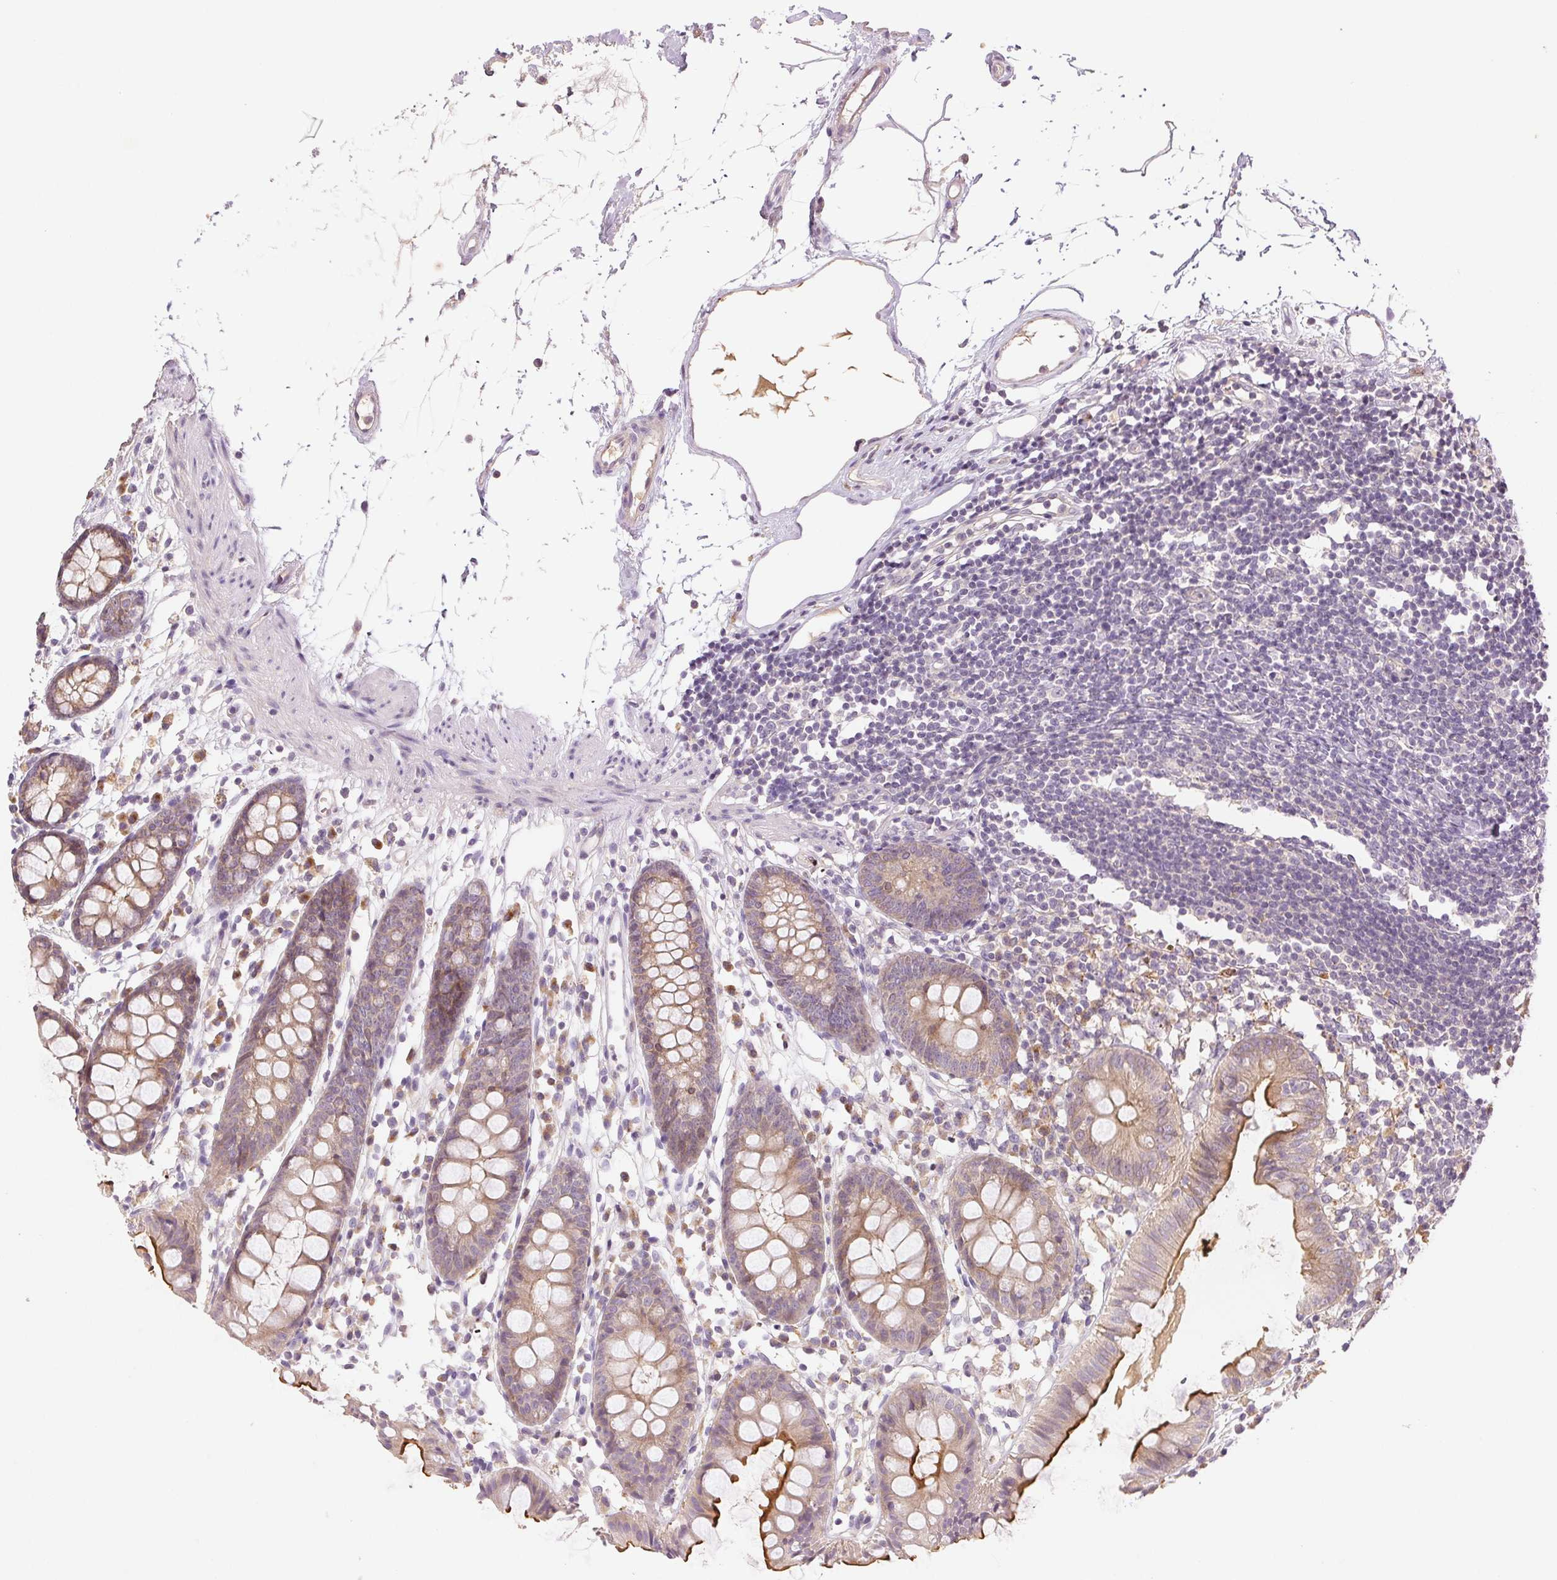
{"staining": {"intensity": "weak", "quantity": ">75%", "location": "cytoplasmic/membranous"}, "tissue": "colon", "cell_type": "Endothelial cells", "image_type": "normal", "snomed": [{"axis": "morphology", "description": "Normal tissue, NOS"}, {"axis": "topography", "description": "Colon"}], "caption": "The micrograph shows staining of normal colon, revealing weak cytoplasmic/membranous protein staining (brown color) within endothelial cells. (Brightfield microscopy of DAB IHC at high magnification).", "gene": "YIF1B", "patient": {"sex": "female", "age": 84}}